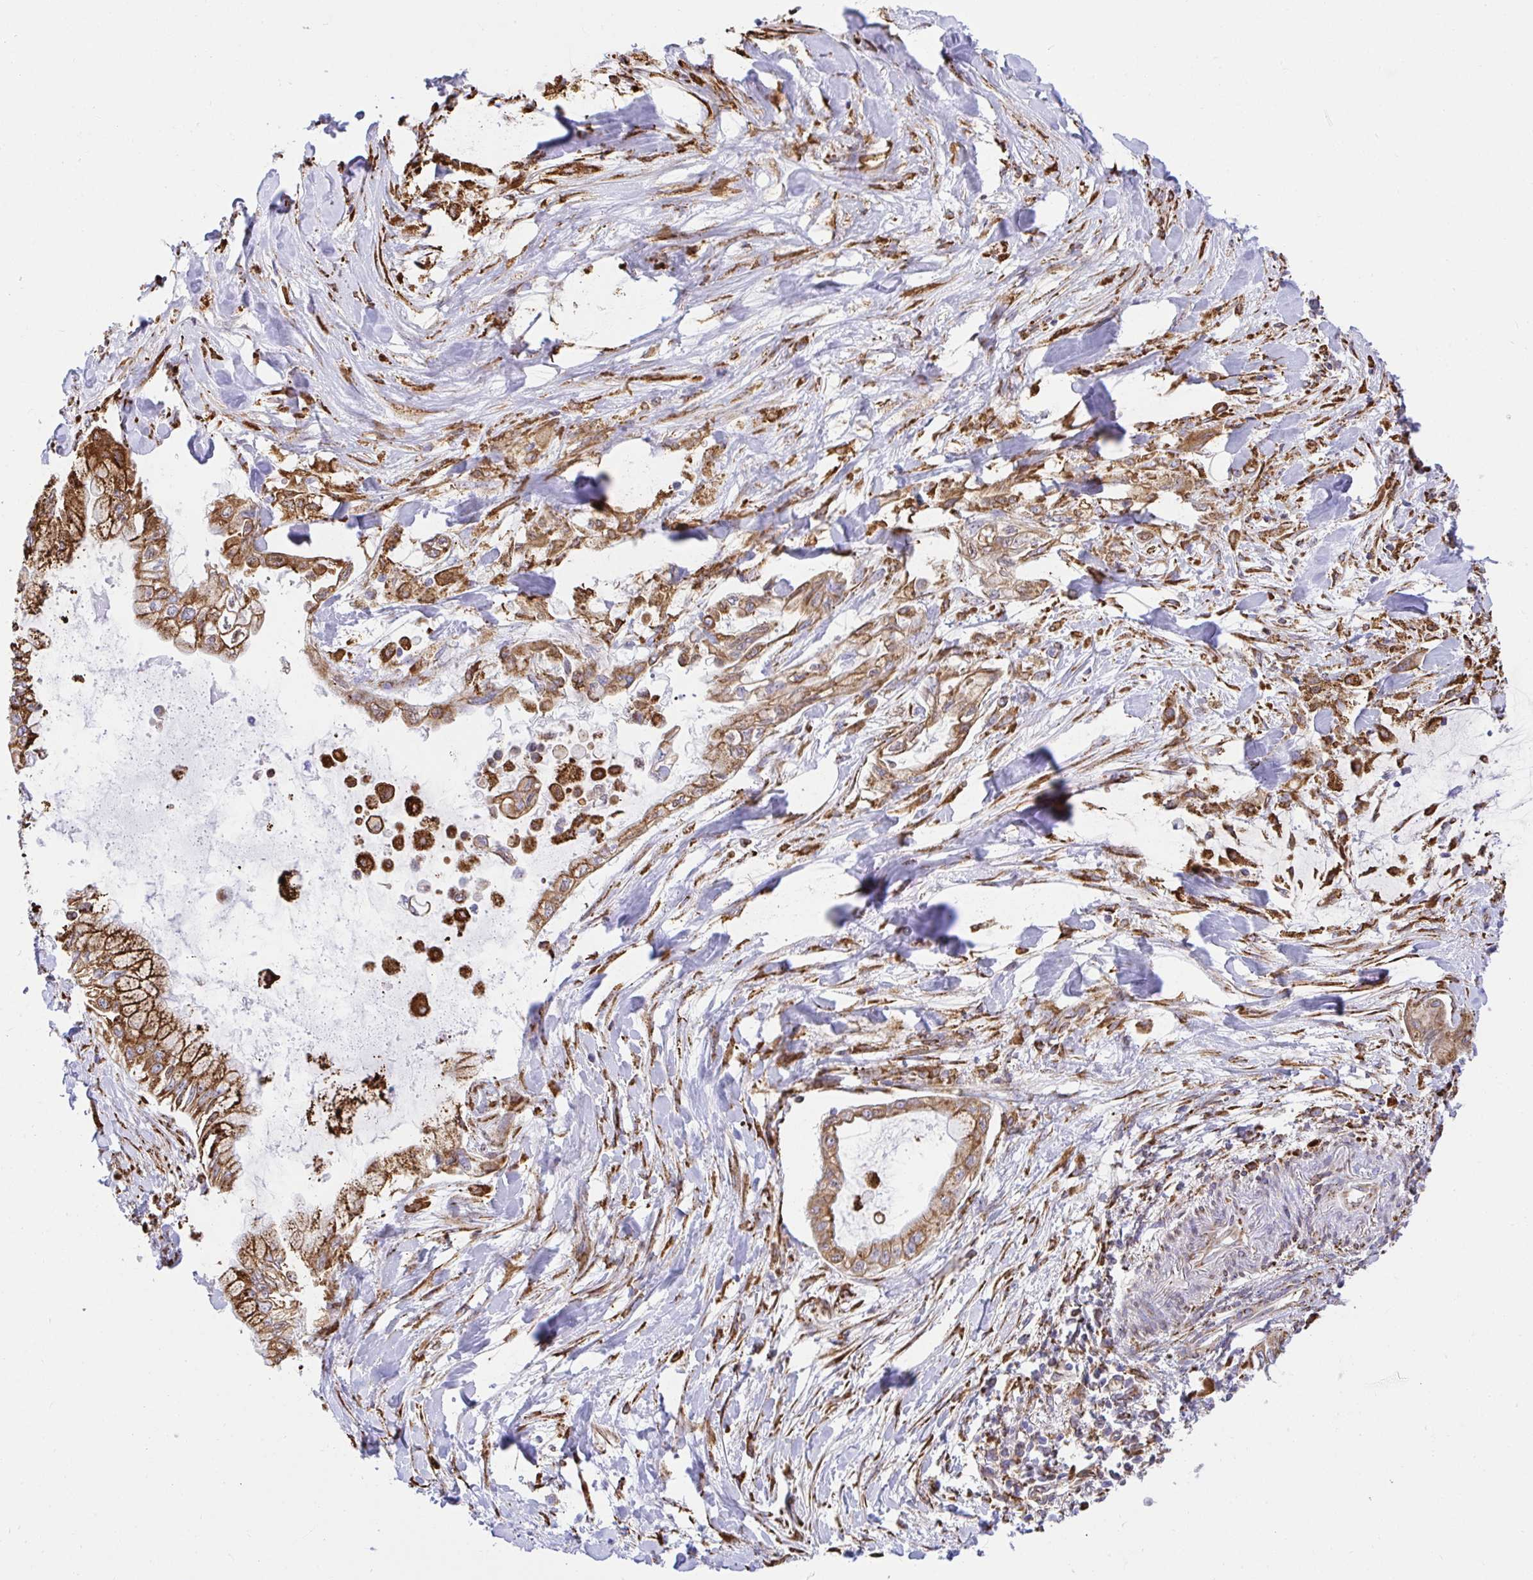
{"staining": {"intensity": "moderate", "quantity": ">75%", "location": "cytoplasmic/membranous"}, "tissue": "pancreatic cancer", "cell_type": "Tumor cells", "image_type": "cancer", "snomed": [{"axis": "morphology", "description": "Adenocarcinoma, NOS"}, {"axis": "topography", "description": "Pancreas"}], "caption": "A high-resolution histopathology image shows immunohistochemistry (IHC) staining of pancreatic cancer, which reveals moderate cytoplasmic/membranous expression in about >75% of tumor cells. Nuclei are stained in blue.", "gene": "CLGN", "patient": {"sex": "male", "age": 48}}